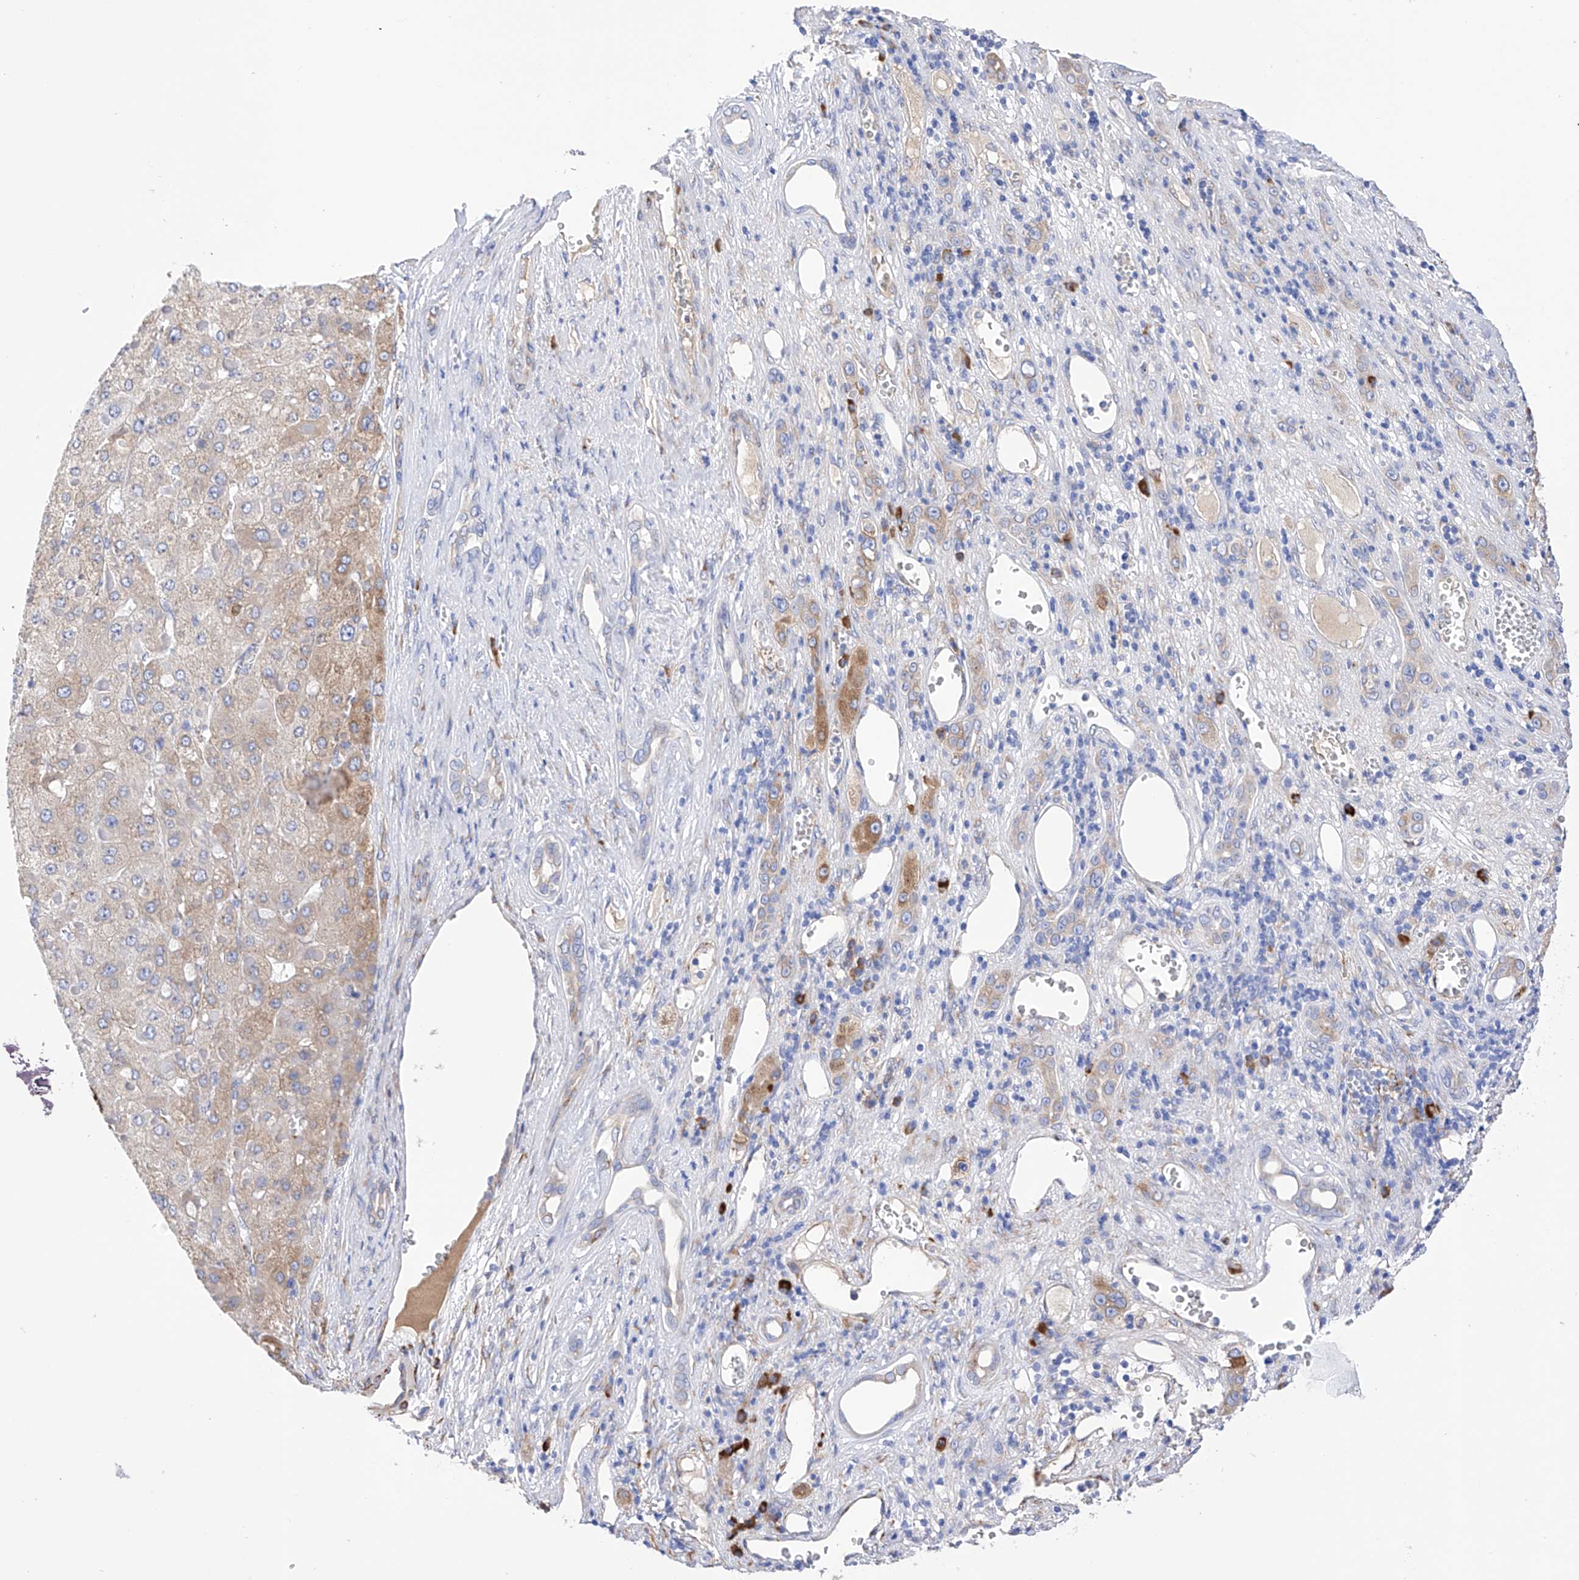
{"staining": {"intensity": "weak", "quantity": "25%-75%", "location": "cytoplasmic/membranous"}, "tissue": "liver cancer", "cell_type": "Tumor cells", "image_type": "cancer", "snomed": [{"axis": "morphology", "description": "Carcinoma, Hepatocellular, NOS"}, {"axis": "topography", "description": "Liver"}], "caption": "The micrograph displays staining of liver cancer (hepatocellular carcinoma), revealing weak cytoplasmic/membranous protein expression (brown color) within tumor cells.", "gene": "PDIA5", "patient": {"sex": "female", "age": 73}}